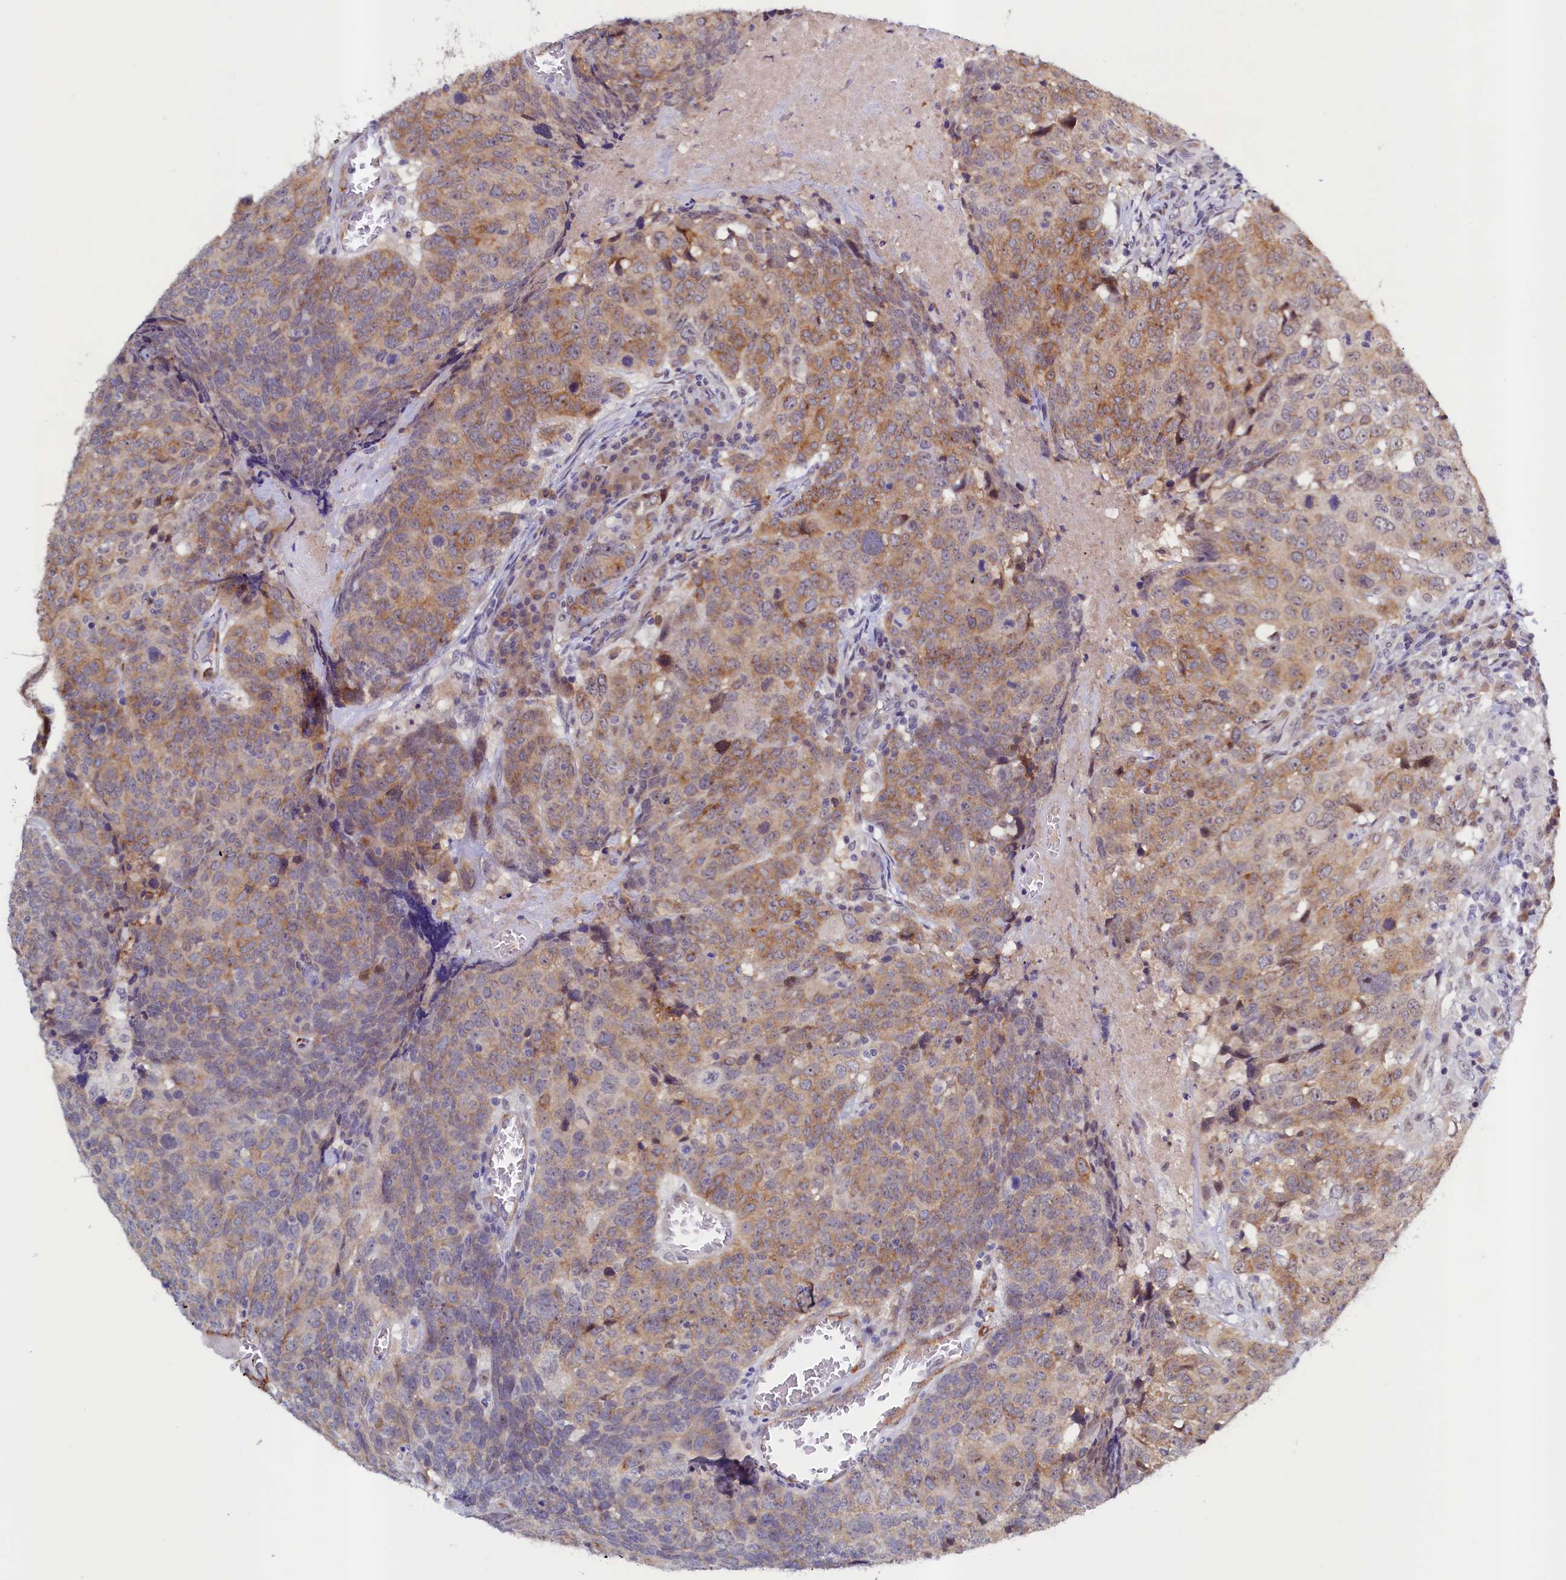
{"staining": {"intensity": "moderate", "quantity": "25%-75%", "location": "cytoplasmic/membranous"}, "tissue": "head and neck cancer", "cell_type": "Tumor cells", "image_type": "cancer", "snomed": [{"axis": "morphology", "description": "Squamous cell carcinoma, NOS"}, {"axis": "topography", "description": "Head-Neck"}], "caption": "Approximately 25%-75% of tumor cells in human squamous cell carcinoma (head and neck) show moderate cytoplasmic/membranous protein positivity as visualized by brown immunohistochemical staining.", "gene": "PACSIN3", "patient": {"sex": "male", "age": 66}}